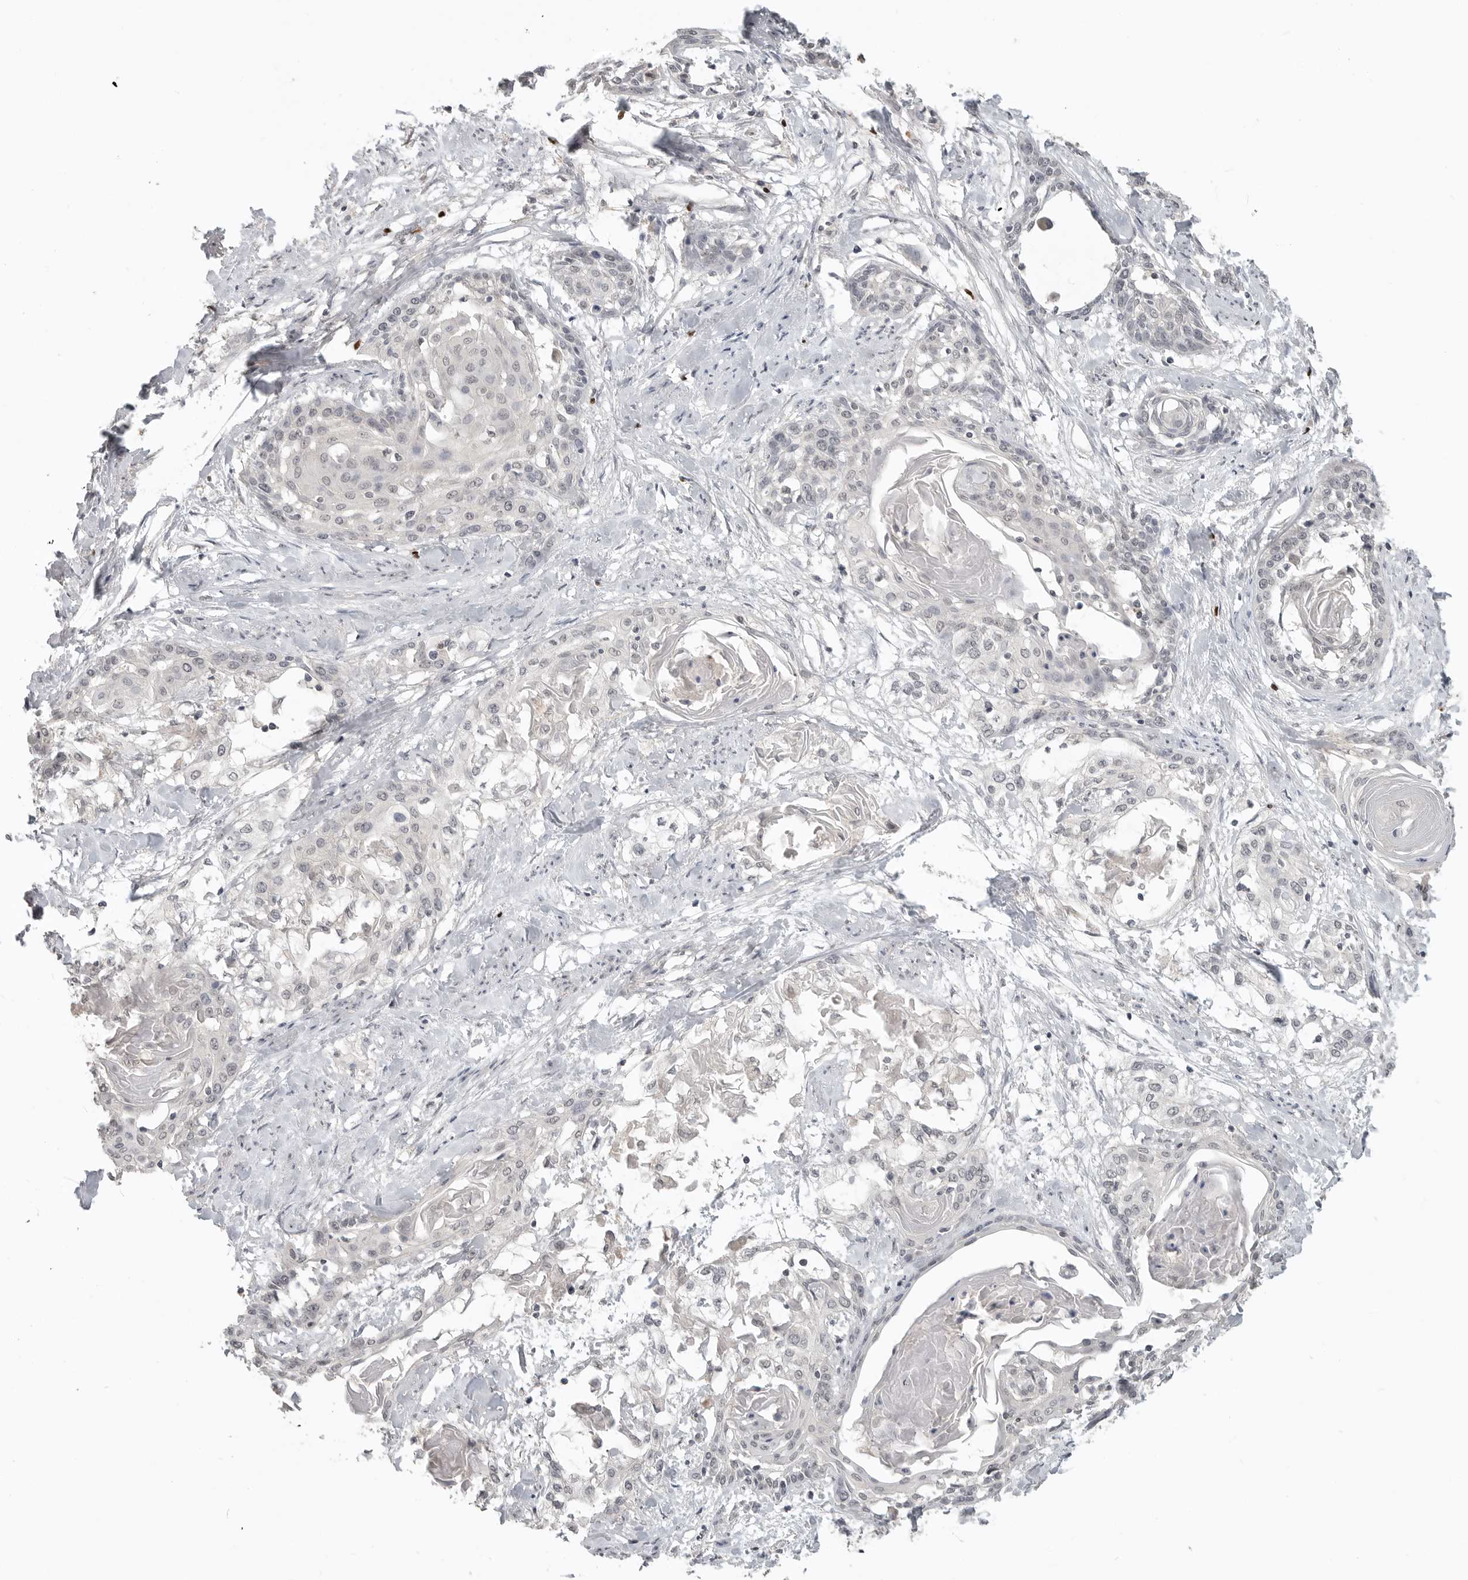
{"staining": {"intensity": "negative", "quantity": "none", "location": "none"}, "tissue": "cervical cancer", "cell_type": "Tumor cells", "image_type": "cancer", "snomed": [{"axis": "morphology", "description": "Squamous cell carcinoma, NOS"}, {"axis": "topography", "description": "Cervix"}], "caption": "High magnification brightfield microscopy of squamous cell carcinoma (cervical) stained with DAB (brown) and counterstained with hematoxylin (blue): tumor cells show no significant expression.", "gene": "FOXP3", "patient": {"sex": "female", "age": 57}}